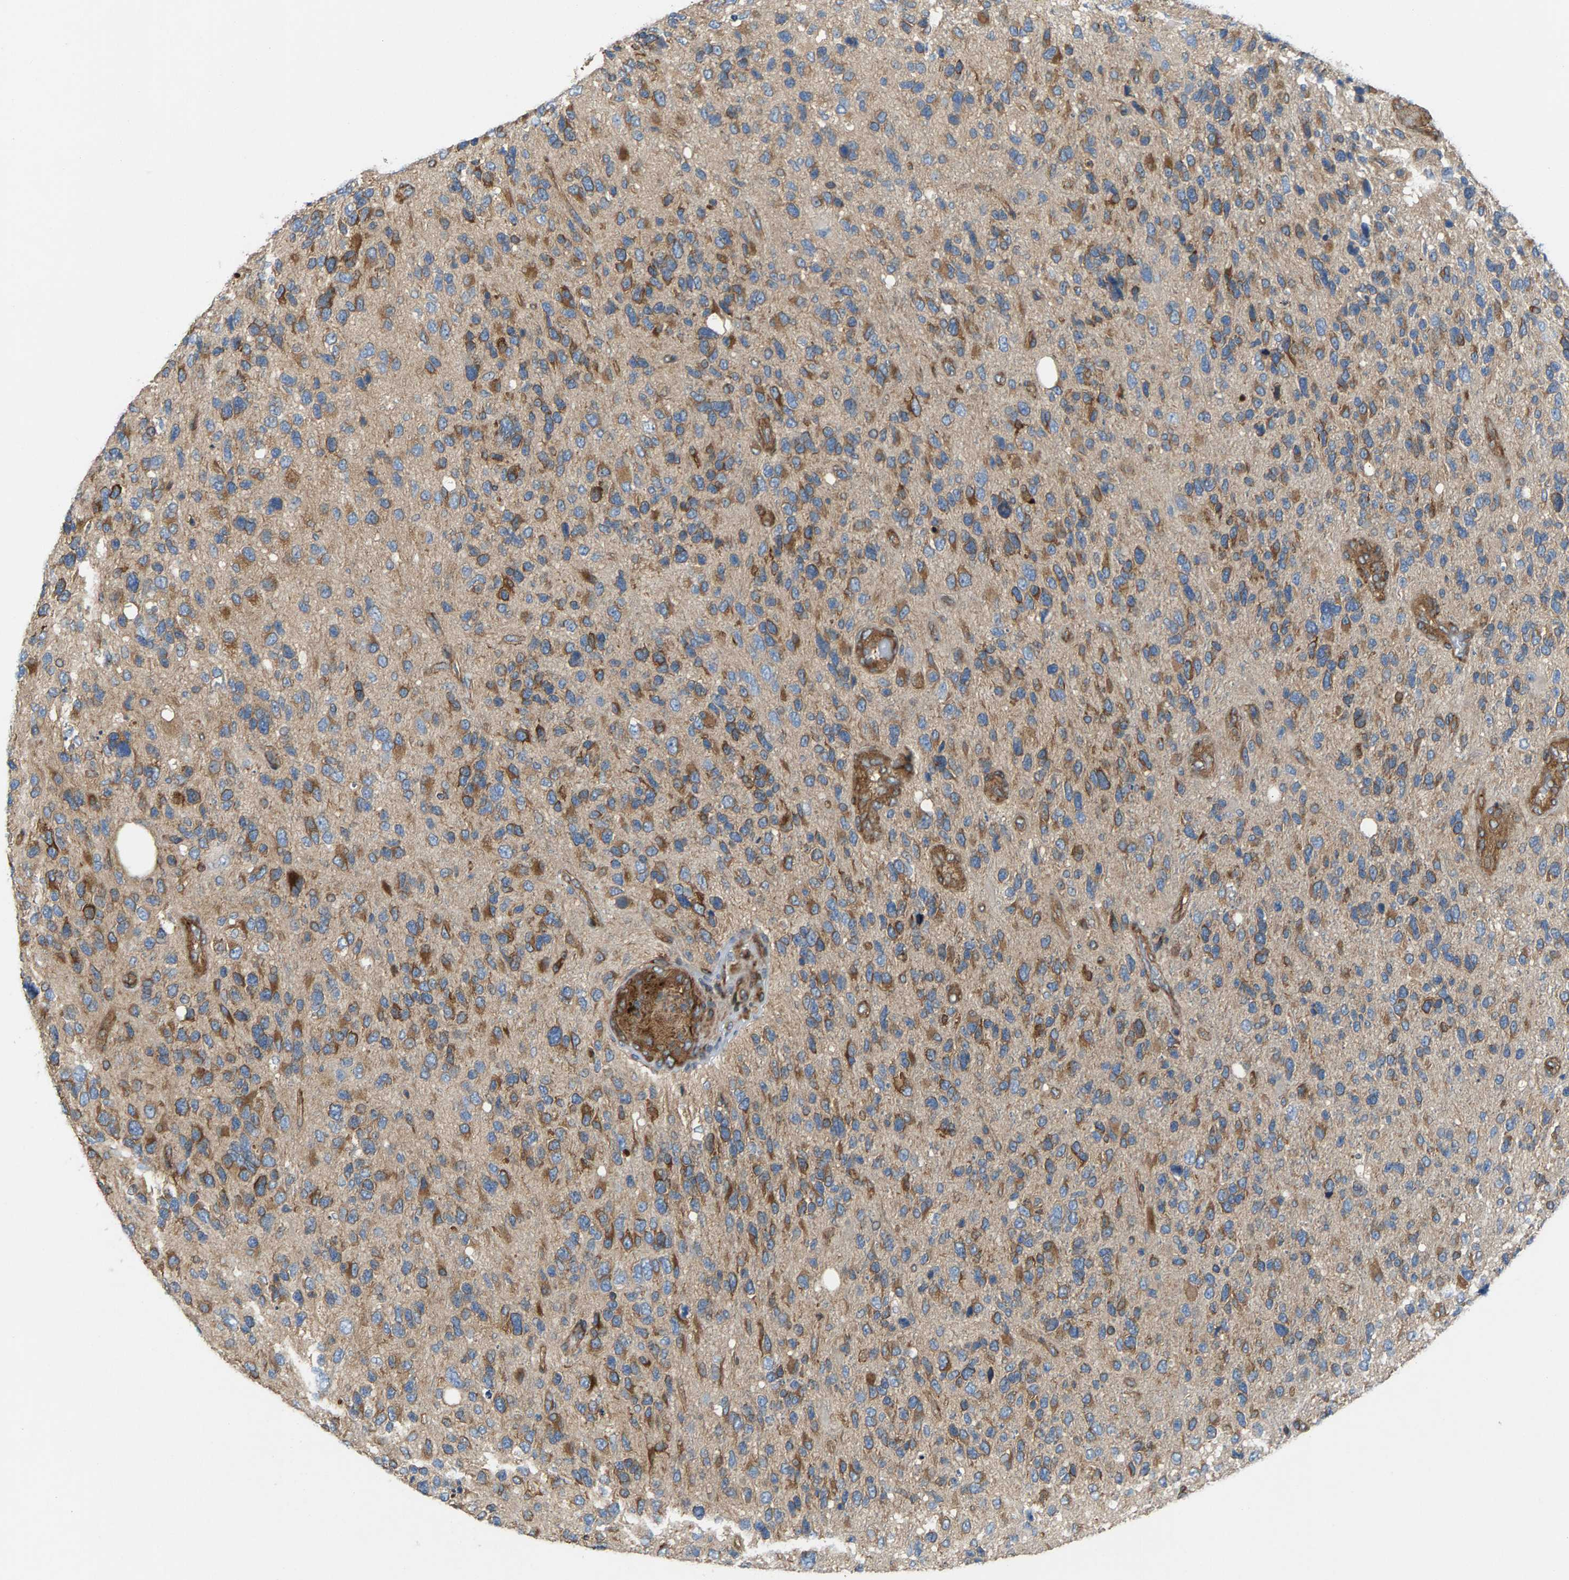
{"staining": {"intensity": "moderate", "quantity": ">75%", "location": "cytoplasmic/membranous"}, "tissue": "glioma", "cell_type": "Tumor cells", "image_type": "cancer", "snomed": [{"axis": "morphology", "description": "Glioma, malignant, High grade"}, {"axis": "topography", "description": "Brain"}], "caption": "A brown stain labels moderate cytoplasmic/membranous positivity of a protein in human glioma tumor cells.", "gene": "PDCL", "patient": {"sex": "female", "age": 58}}